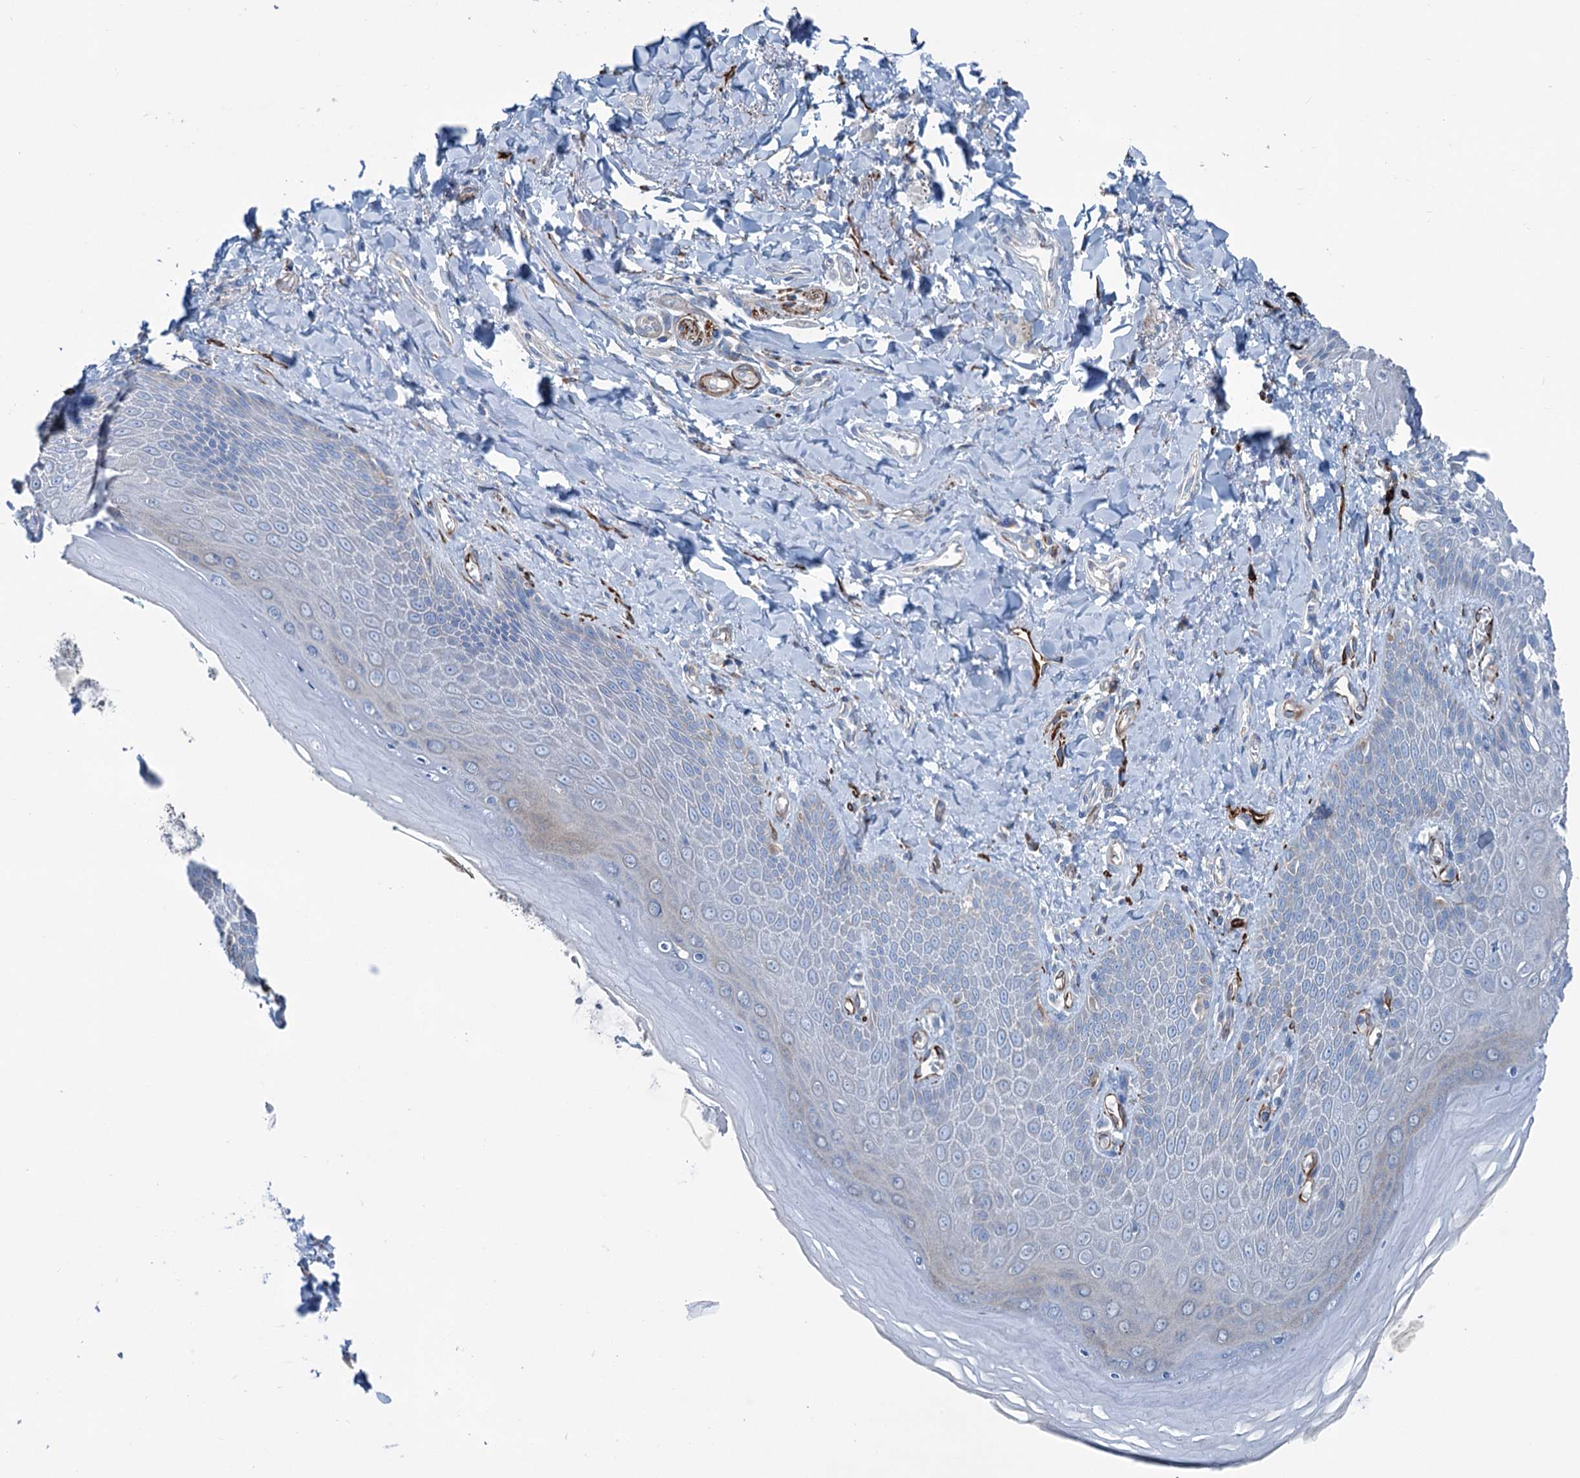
{"staining": {"intensity": "negative", "quantity": "none", "location": "none"}, "tissue": "skin", "cell_type": "Epidermal cells", "image_type": "normal", "snomed": [{"axis": "morphology", "description": "Normal tissue, NOS"}, {"axis": "topography", "description": "Anal"}], "caption": "Benign skin was stained to show a protein in brown. There is no significant staining in epidermal cells.", "gene": "CALCOCO1", "patient": {"sex": "male", "age": 78}}